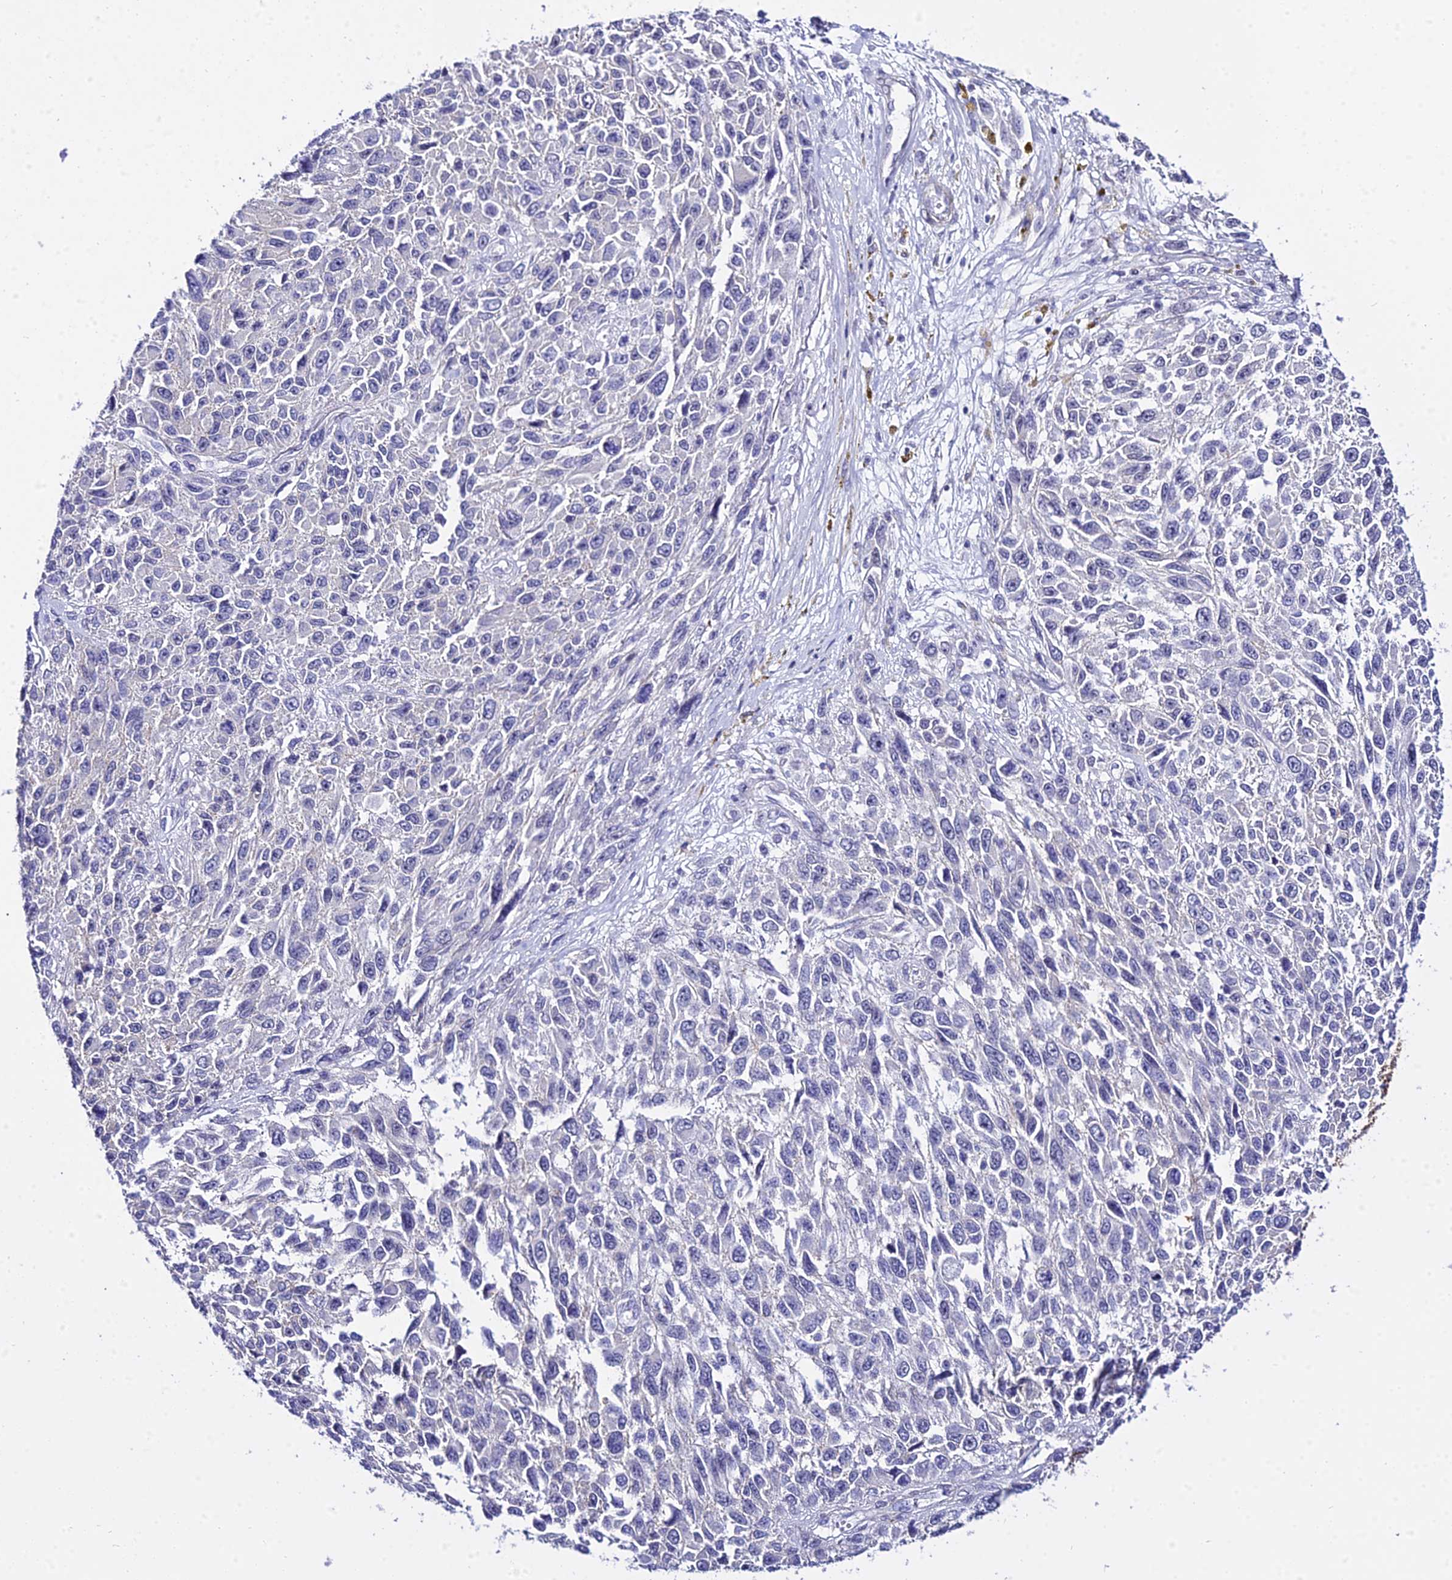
{"staining": {"intensity": "negative", "quantity": "none", "location": "none"}, "tissue": "melanoma", "cell_type": "Tumor cells", "image_type": "cancer", "snomed": [{"axis": "morphology", "description": "Malignant melanoma, NOS"}, {"axis": "topography", "description": "Skin"}], "caption": "This is a image of IHC staining of melanoma, which shows no expression in tumor cells. Nuclei are stained in blue.", "gene": "ZNF628", "patient": {"sex": "female", "age": 96}}